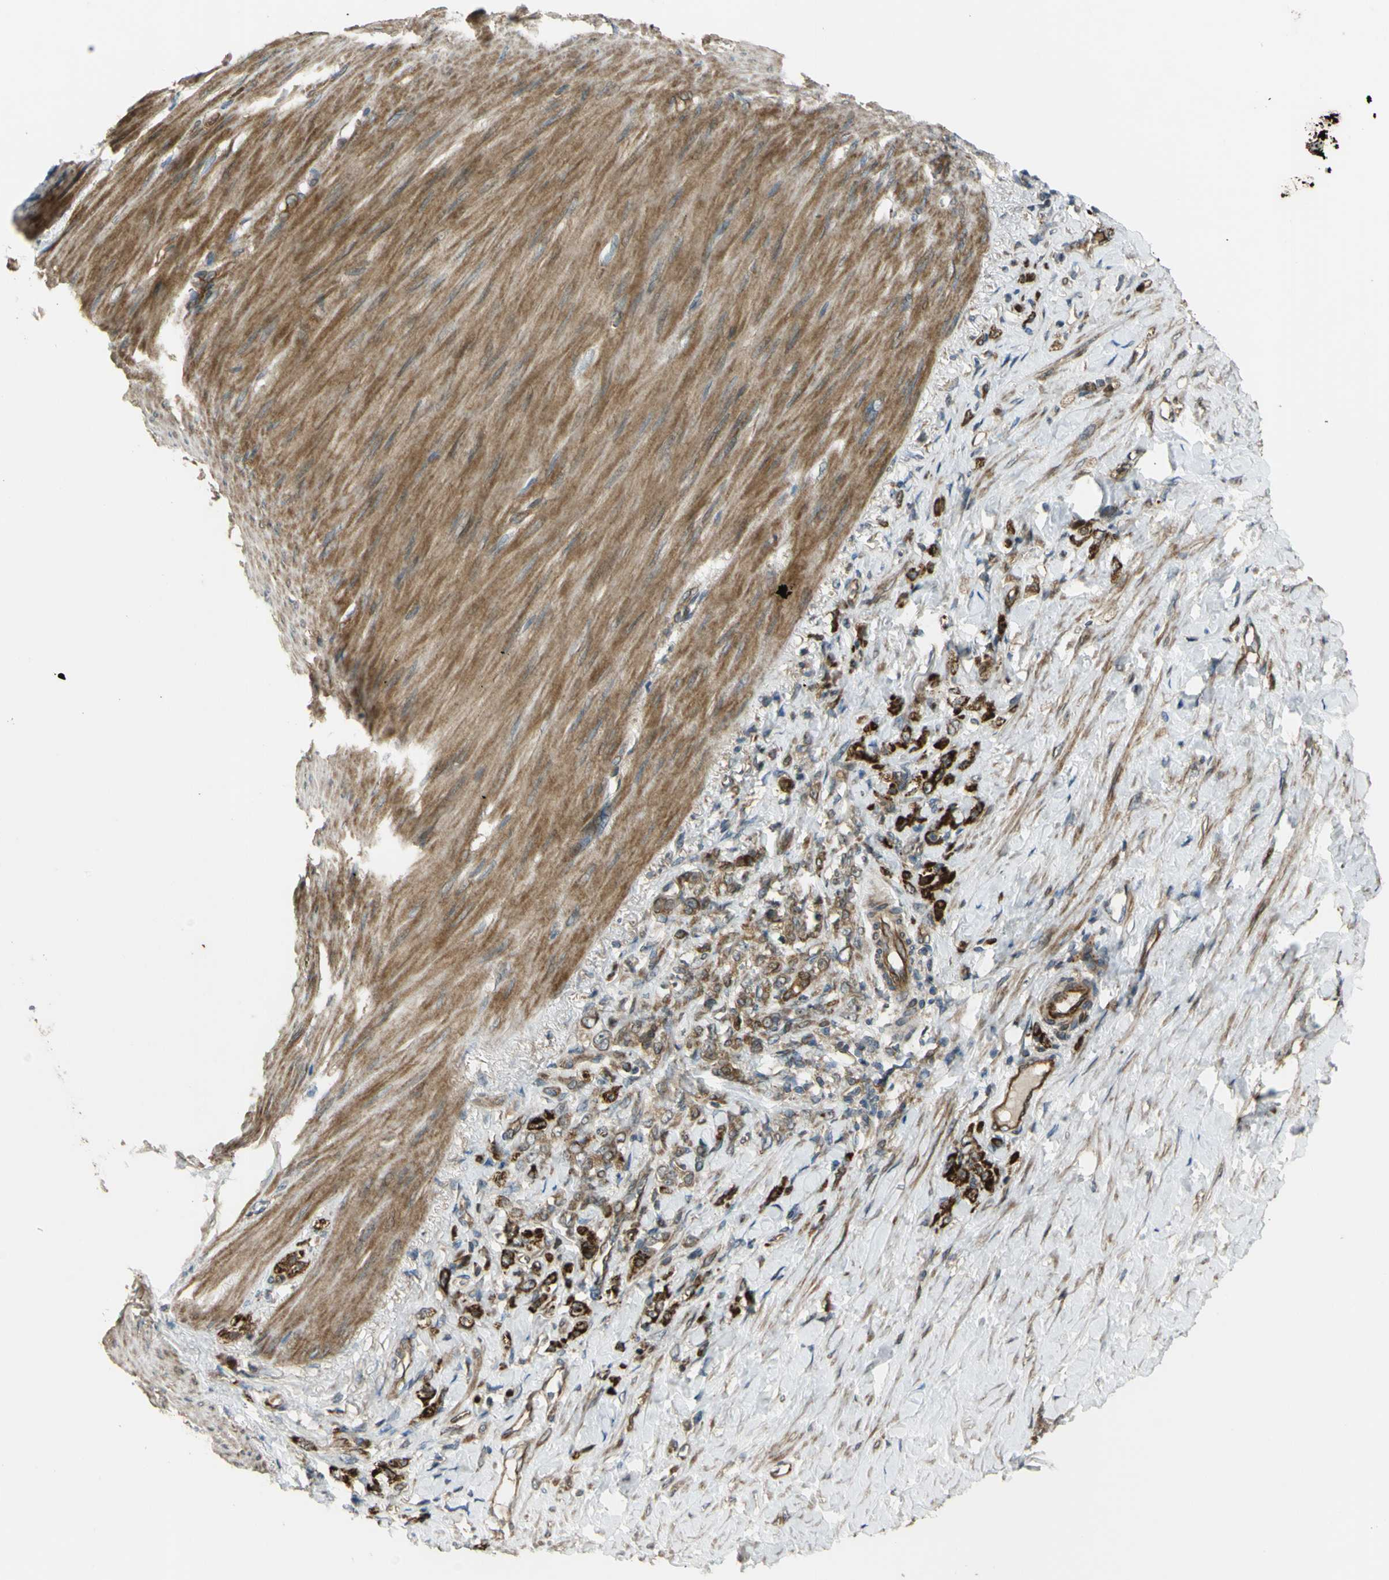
{"staining": {"intensity": "moderate", "quantity": ">75%", "location": "cytoplasmic/membranous"}, "tissue": "stomach cancer", "cell_type": "Tumor cells", "image_type": "cancer", "snomed": [{"axis": "morphology", "description": "Adenocarcinoma, NOS"}, {"axis": "topography", "description": "Stomach"}], "caption": "Protein expression analysis of stomach cancer demonstrates moderate cytoplasmic/membranous expression in approximately >75% of tumor cells. (DAB IHC with brightfield microscopy, high magnification).", "gene": "FLII", "patient": {"sex": "male", "age": 82}}